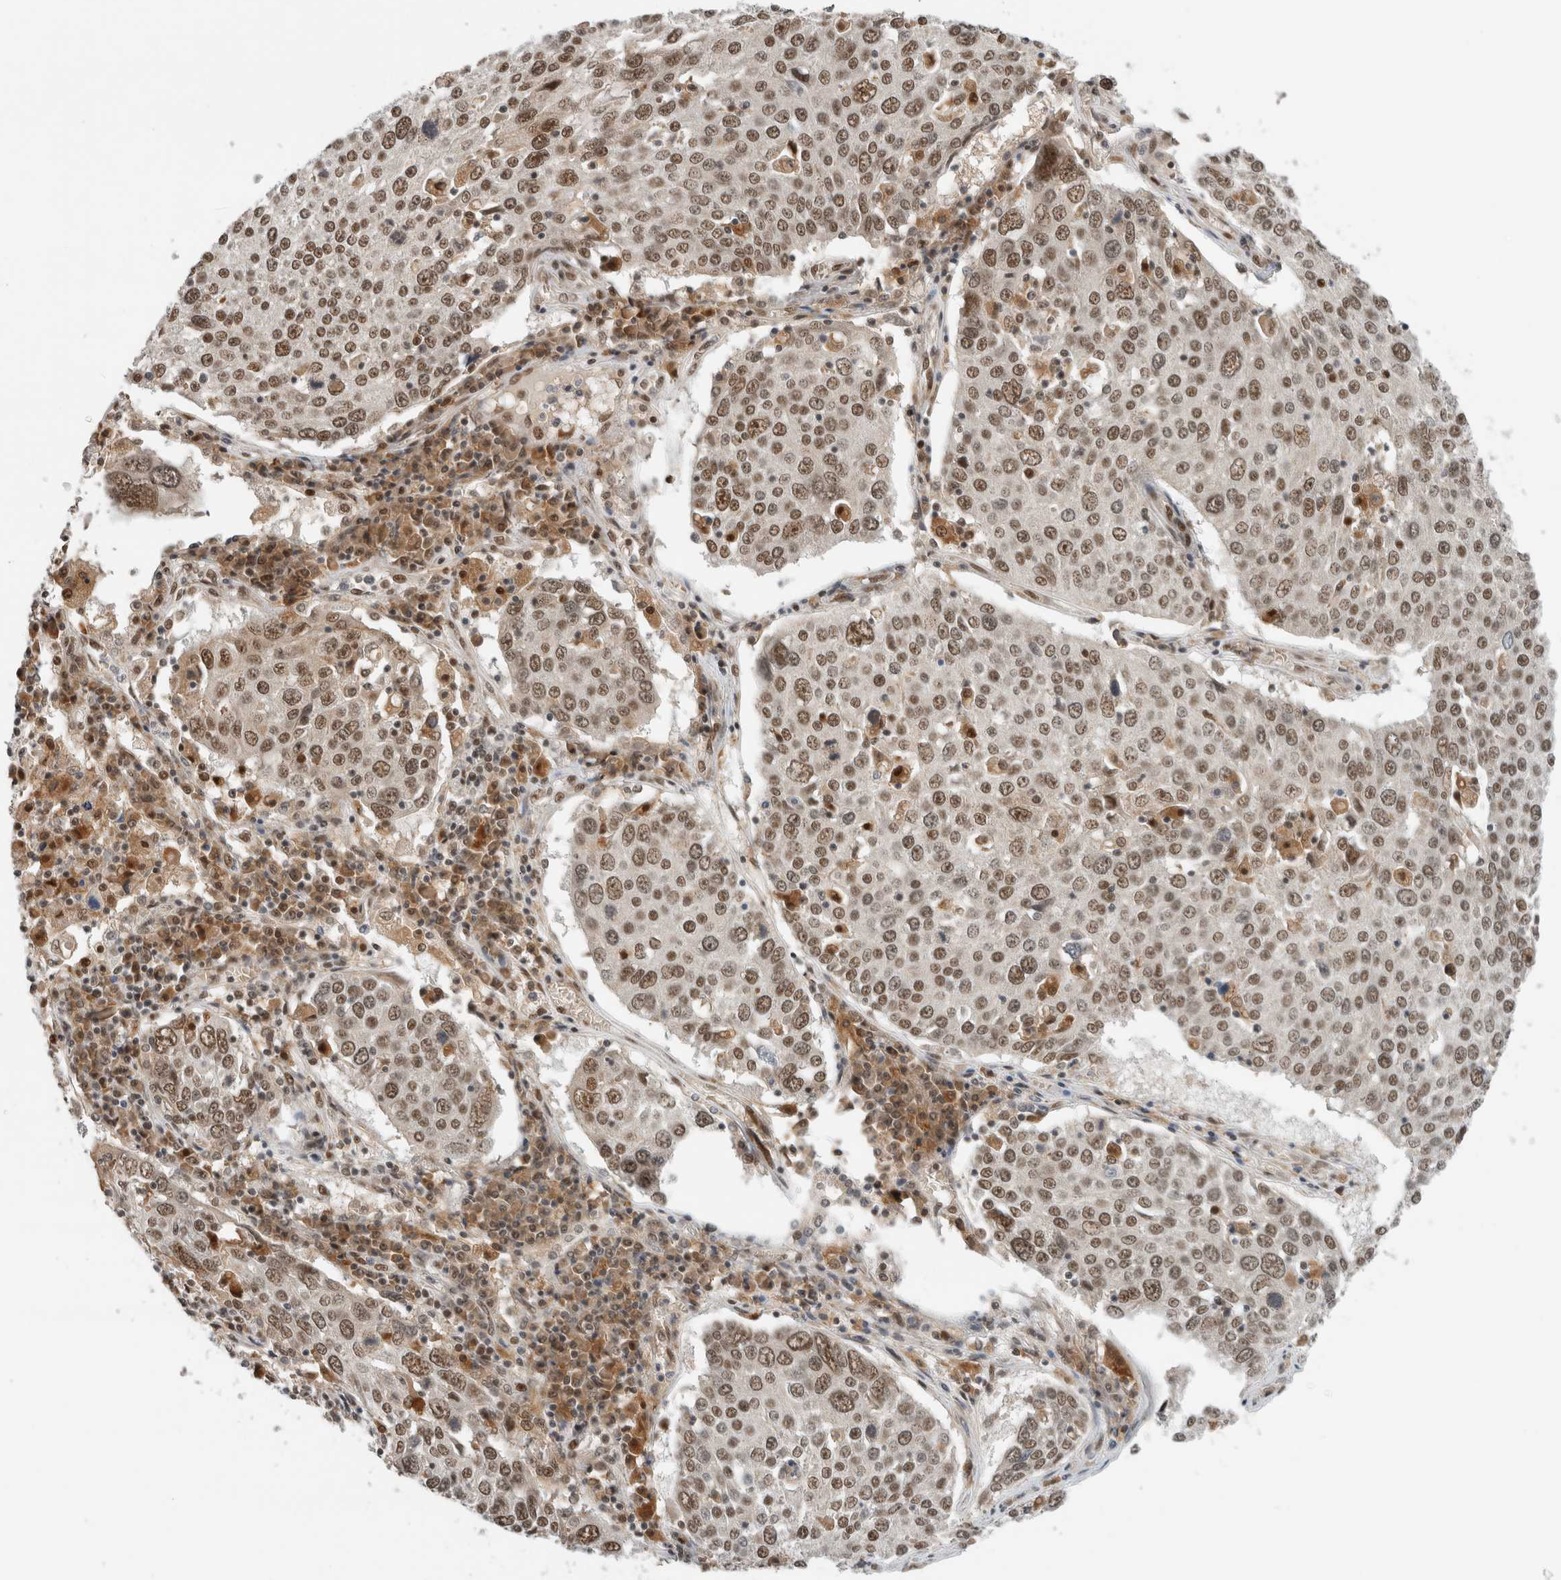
{"staining": {"intensity": "moderate", "quantity": ">75%", "location": "nuclear"}, "tissue": "lung cancer", "cell_type": "Tumor cells", "image_type": "cancer", "snomed": [{"axis": "morphology", "description": "Squamous cell carcinoma, NOS"}, {"axis": "topography", "description": "Lung"}], "caption": "Brown immunohistochemical staining in human lung cancer (squamous cell carcinoma) demonstrates moderate nuclear expression in about >75% of tumor cells.", "gene": "NCAPG2", "patient": {"sex": "male", "age": 65}}